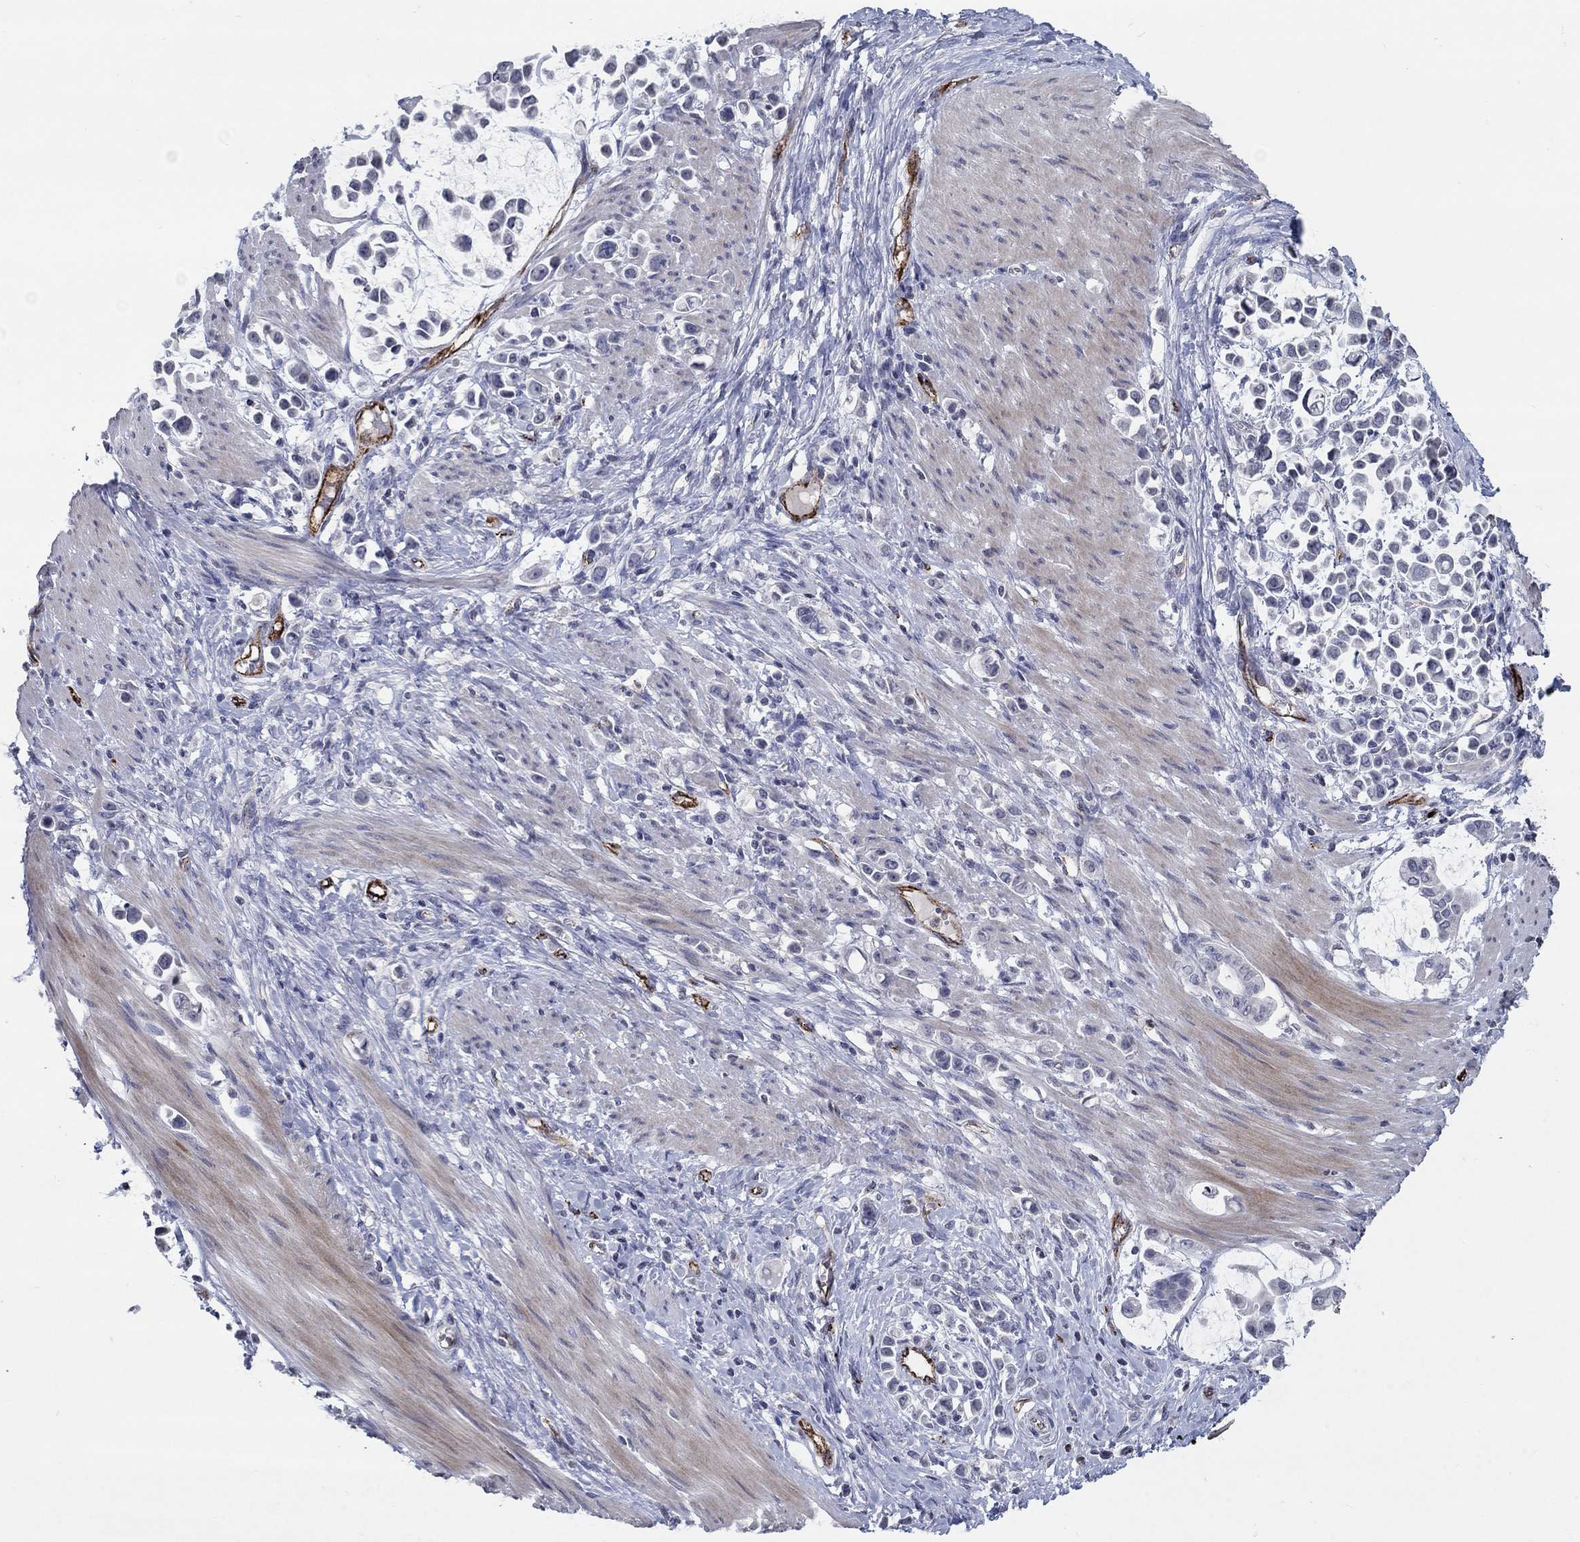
{"staining": {"intensity": "negative", "quantity": "none", "location": "none"}, "tissue": "stomach cancer", "cell_type": "Tumor cells", "image_type": "cancer", "snomed": [{"axis": "morphology", "description": "Adenocarcinoma, NOS"}, {"axis": "topography", "description": "Stomach"}], "caption": "A photomicrograph of human stomach adenocarcinoma is negative for staining in tumor cells.", "gene": "TINAG", "patient": {"sex": "male", "age": 82}}